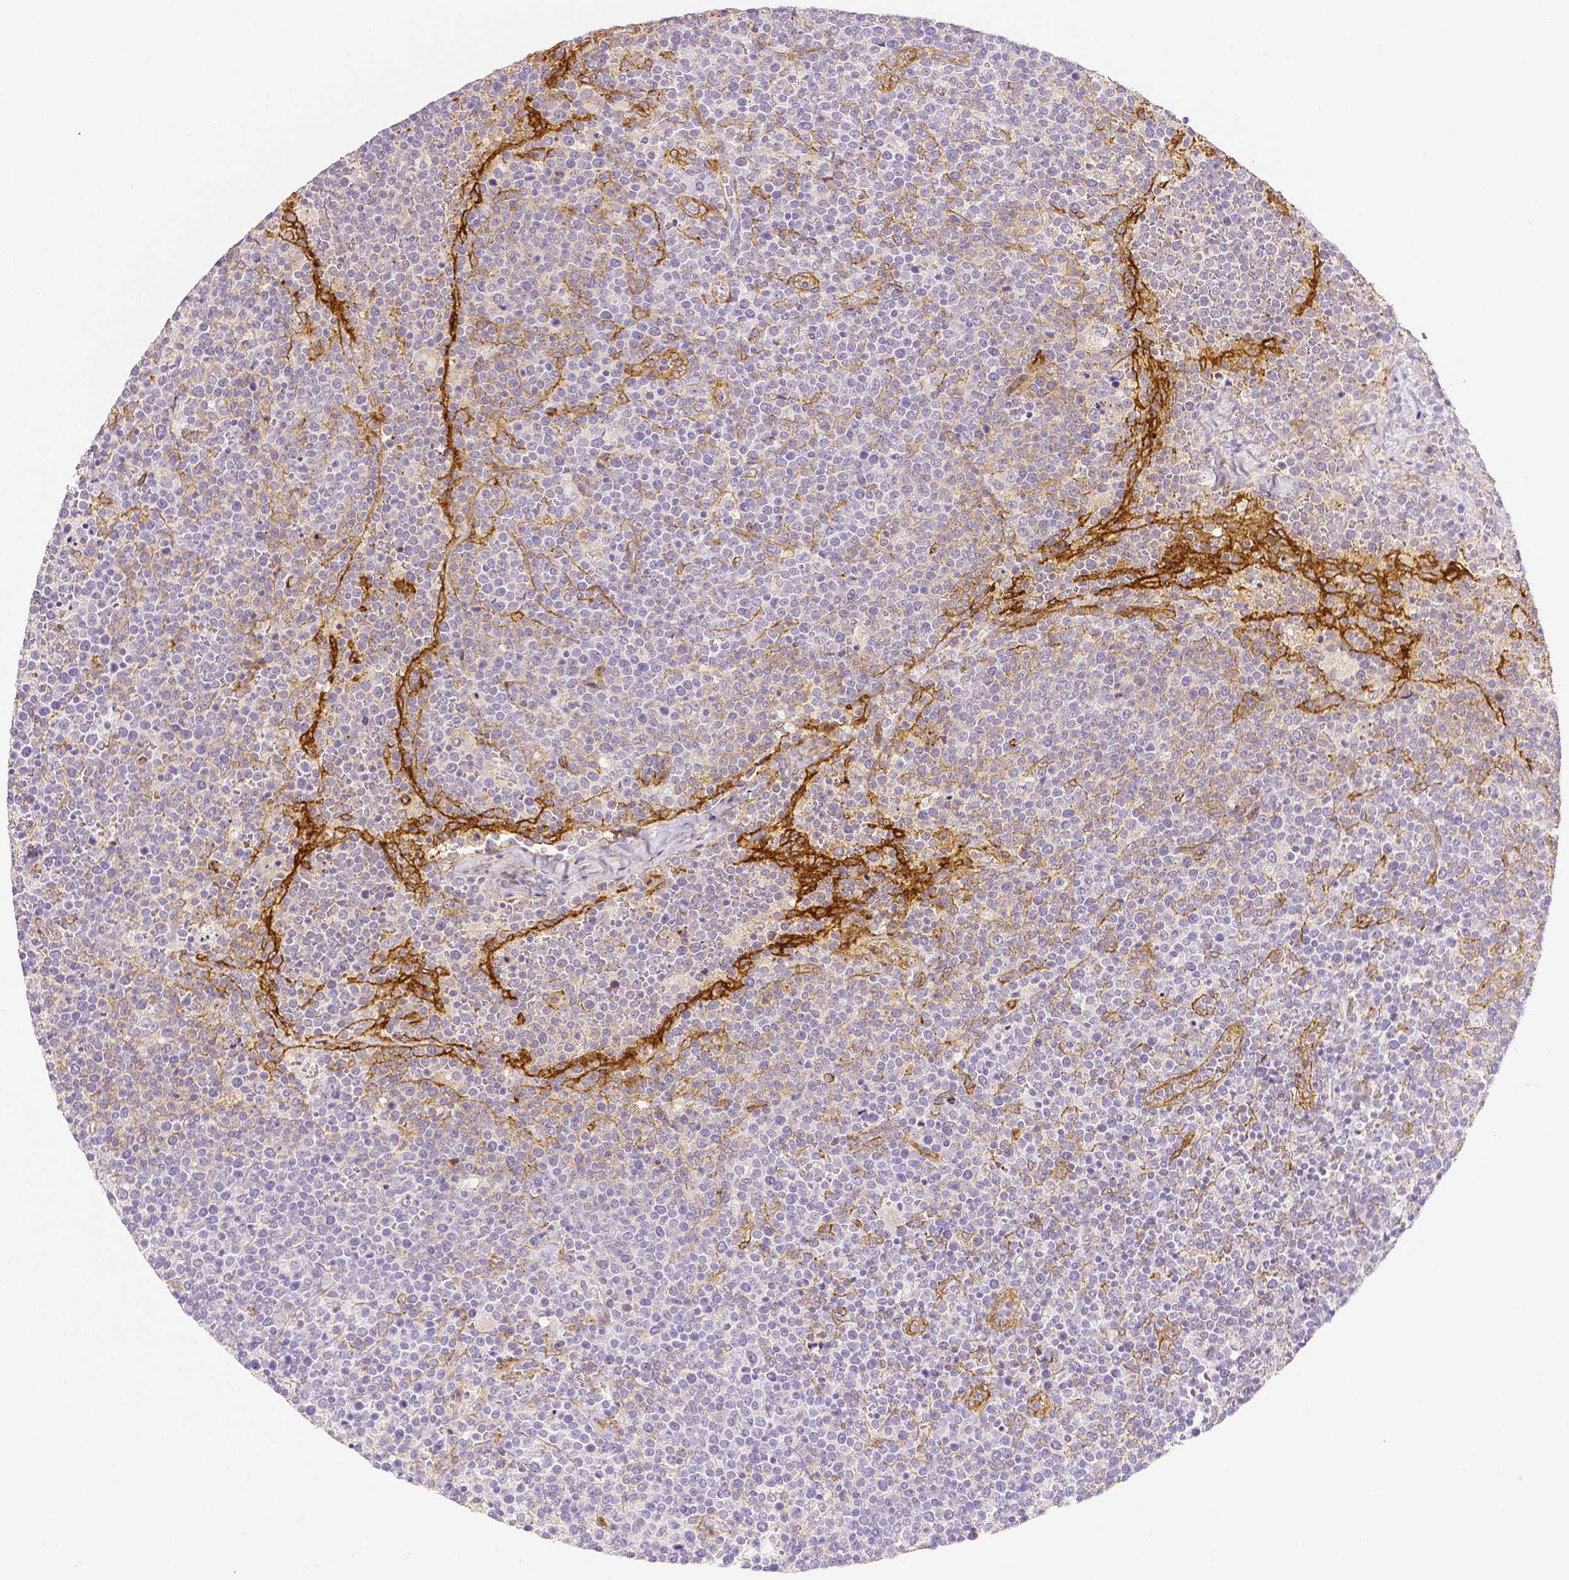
{"staining": {"intensity": "negative", "quantity": "none", "location": "none"}, "tissue": "lymphoma", "cell_type": "Tumor cells", "image_type": "cancer", "snomed": [{"axis": "morphology", "description": "Malignant lymphoma, non-Hodgkin's type, High grade"}, {"axis": "topography", "description": "Lymph node"}], "caption": "DAB immunohistochemical staining of human lymphoma shows no significant positivity in tumor cells.", "gene": "THY1", "patient": {"sex": "male", "age": 61}}